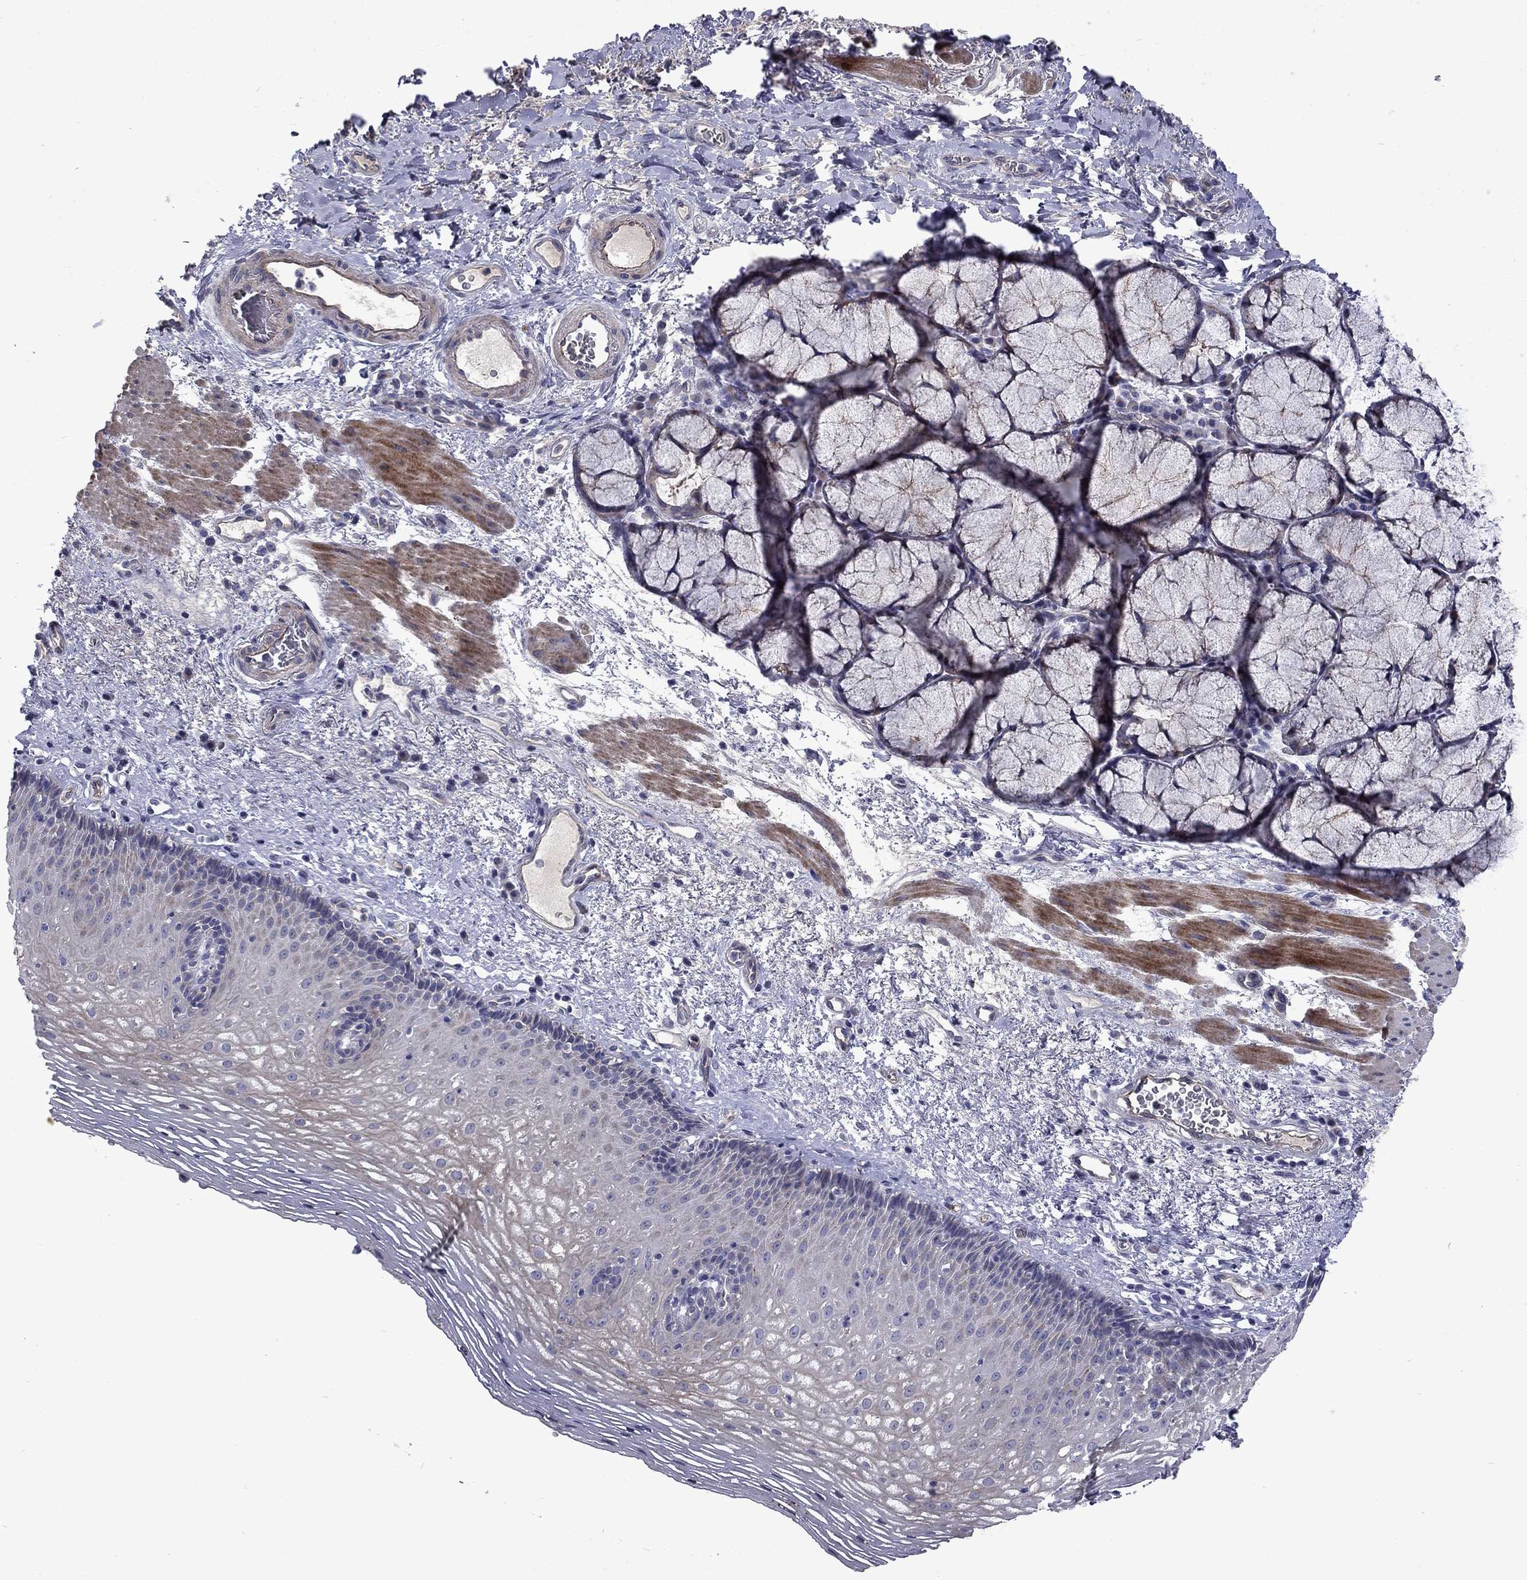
{"staining": {"intensity": "weak", "quantity": "<25%", "location": "cytoplasmic/membranous"}, "tissue": "esophagus", "cell_type": "Squamous epithelial cells", "image_type": "normal", "snomed": [{"axis": "morphology", "description": "Normal tissue, NOS"}, {"axis": "topography", "description": "Esophagus"}], "caption": "Immunohistochemistry (IHC) photomicrograph of normal human esophagus stained for a protein (brown), which demonstrates no staining in squamous epithelial cells. (Brightfield microscopy of DAB IHC at high magnification).", "gene": "SLC1A1", "patient": {"sex": "male", "age": 76}}